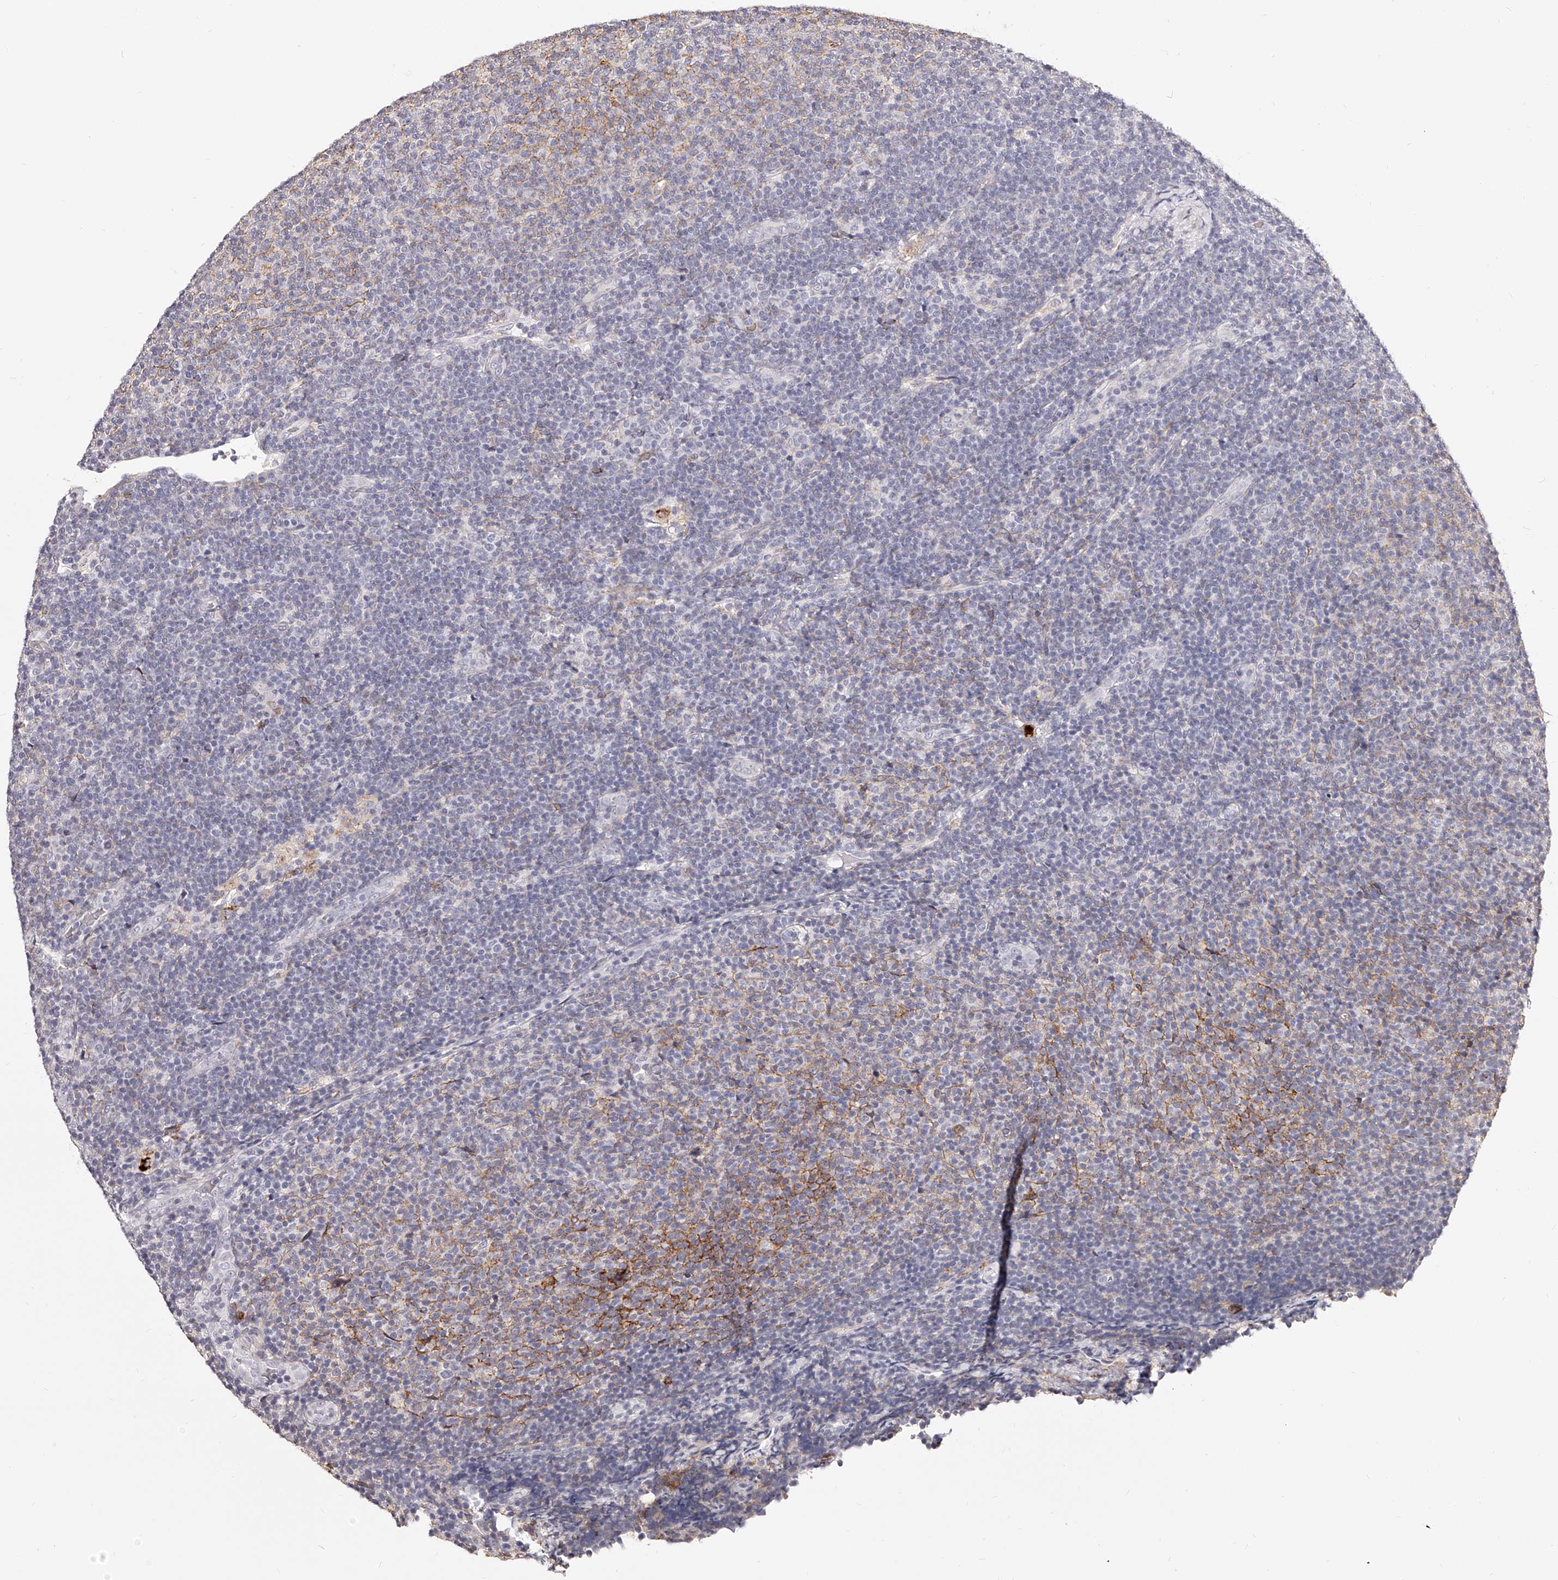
{"staining": {"intensity": "moderate", "quantity": "<25%", "location": "cytoplasmic/membranous"}, "tissue": "lymphoma", "cell_type": "Tumor cells", "image_type": "cancer", "snomed": [{"axis": "morphology", "description": "Malignant lymphoma, non-Hodgkin's type, Low grade"}, {"axis": "topography", "description": "Lymph node"}], "caption": "Immunohistochemistry (IHC) of low-grade malignant lymphoma, non-Hodgkin's type displays low levels of moderate cytoplasmic/membranous expression in about <25% of tumor cells.", "gene": "CD82", "patient": {"sex": "male", "age": 66}}